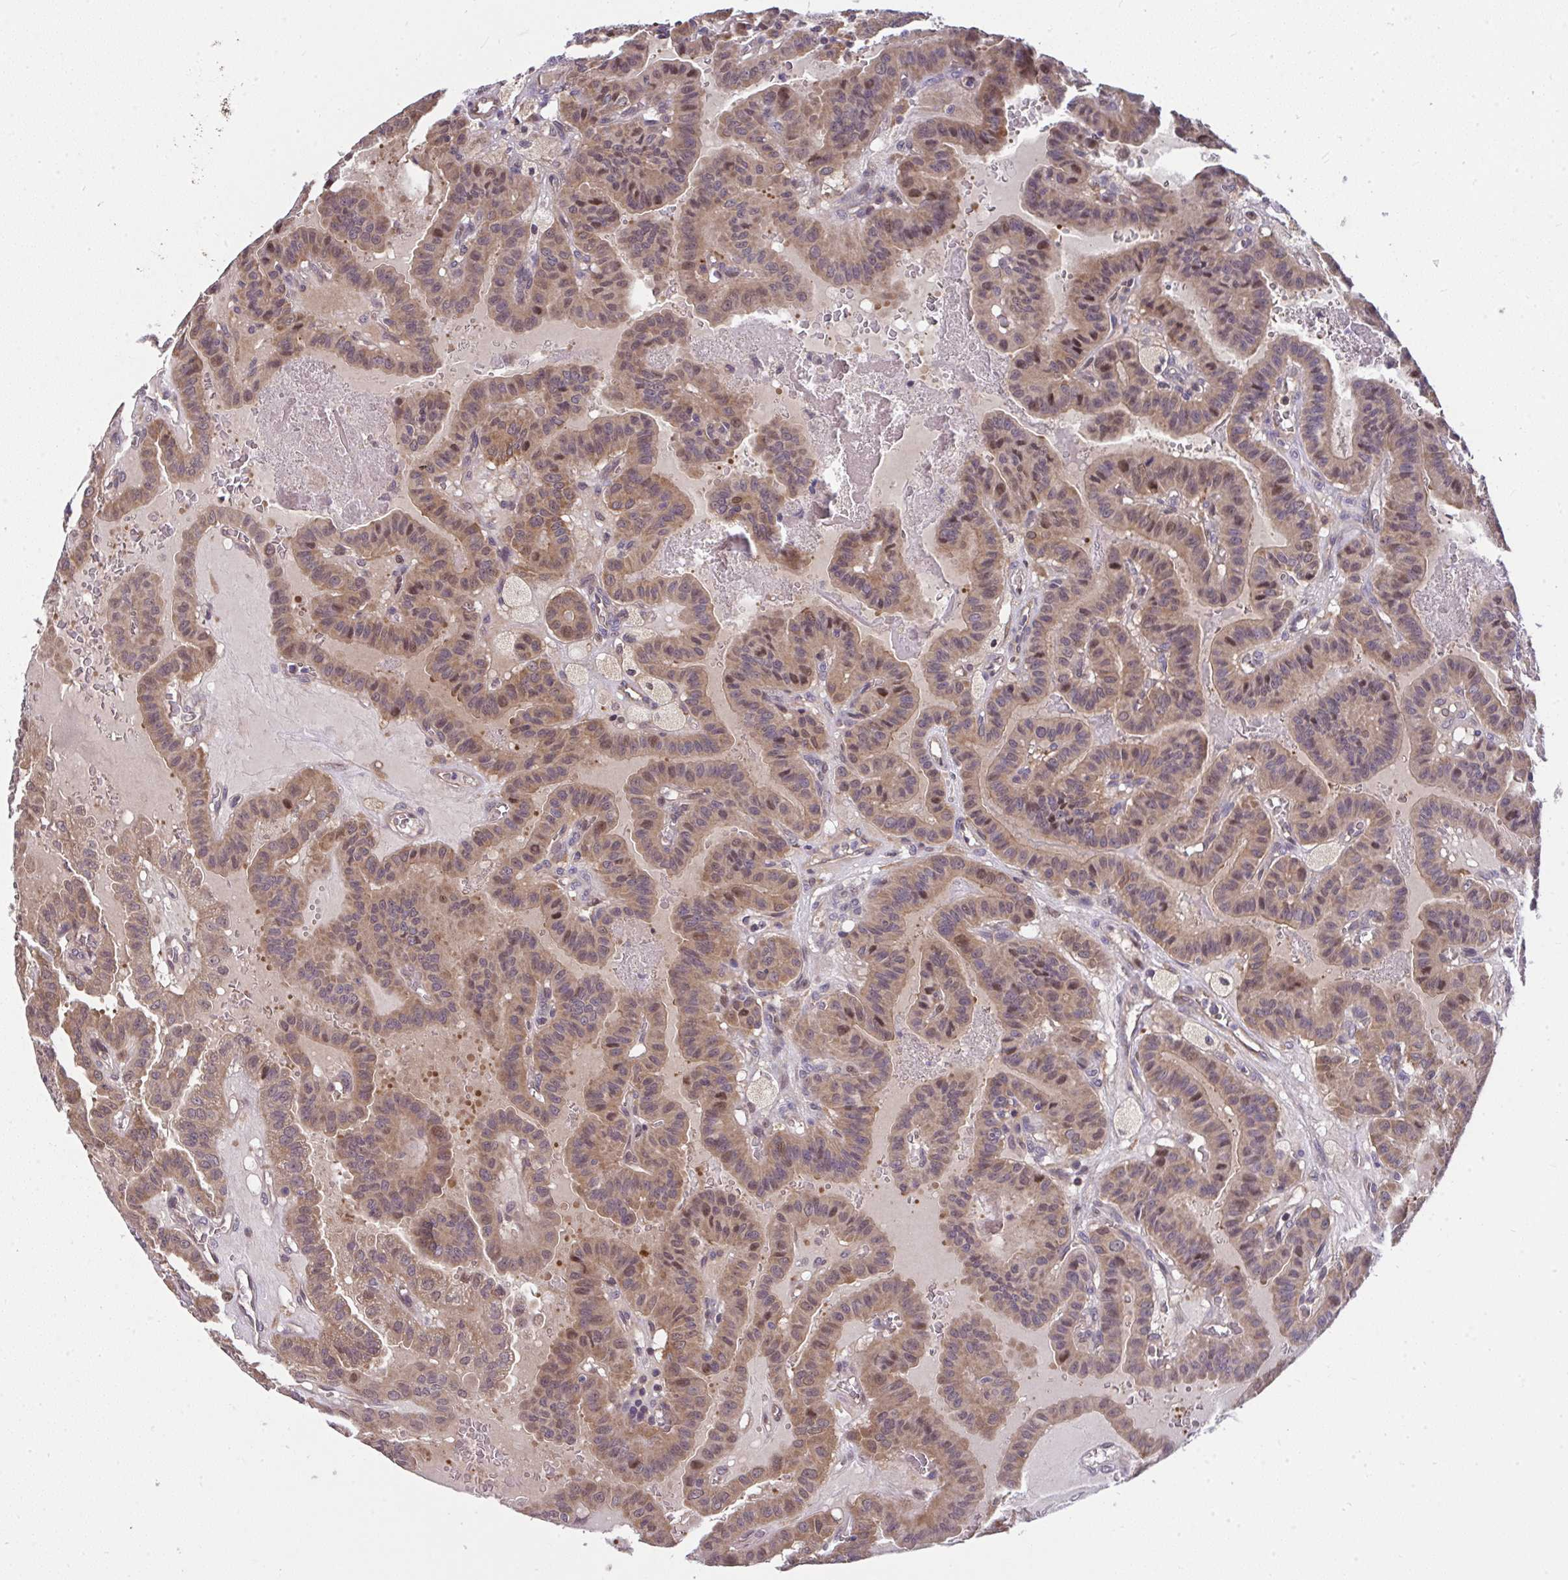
{"staining": {"intensity": "moderate", "quantity": ">75%", "location": "cytoplasmic/membranous,nuclear"}, "tissue": "thyroid cancer", "cell_type": "Tumor cells", "image_type": "cancer", "snomed": [{"axis": "morphology", "description": "Papillary adenocarcinoma, NOS"}, {"axis": "topography", "description": "Thyroid gland"}], "caption": "Thyroid cancer tissue reveals moderate cytoplasmic/membranous and nuclear expression in about >75% of tumor cells", "gene": "RDH14", "patient": {"sex": "male", "age": 87}}